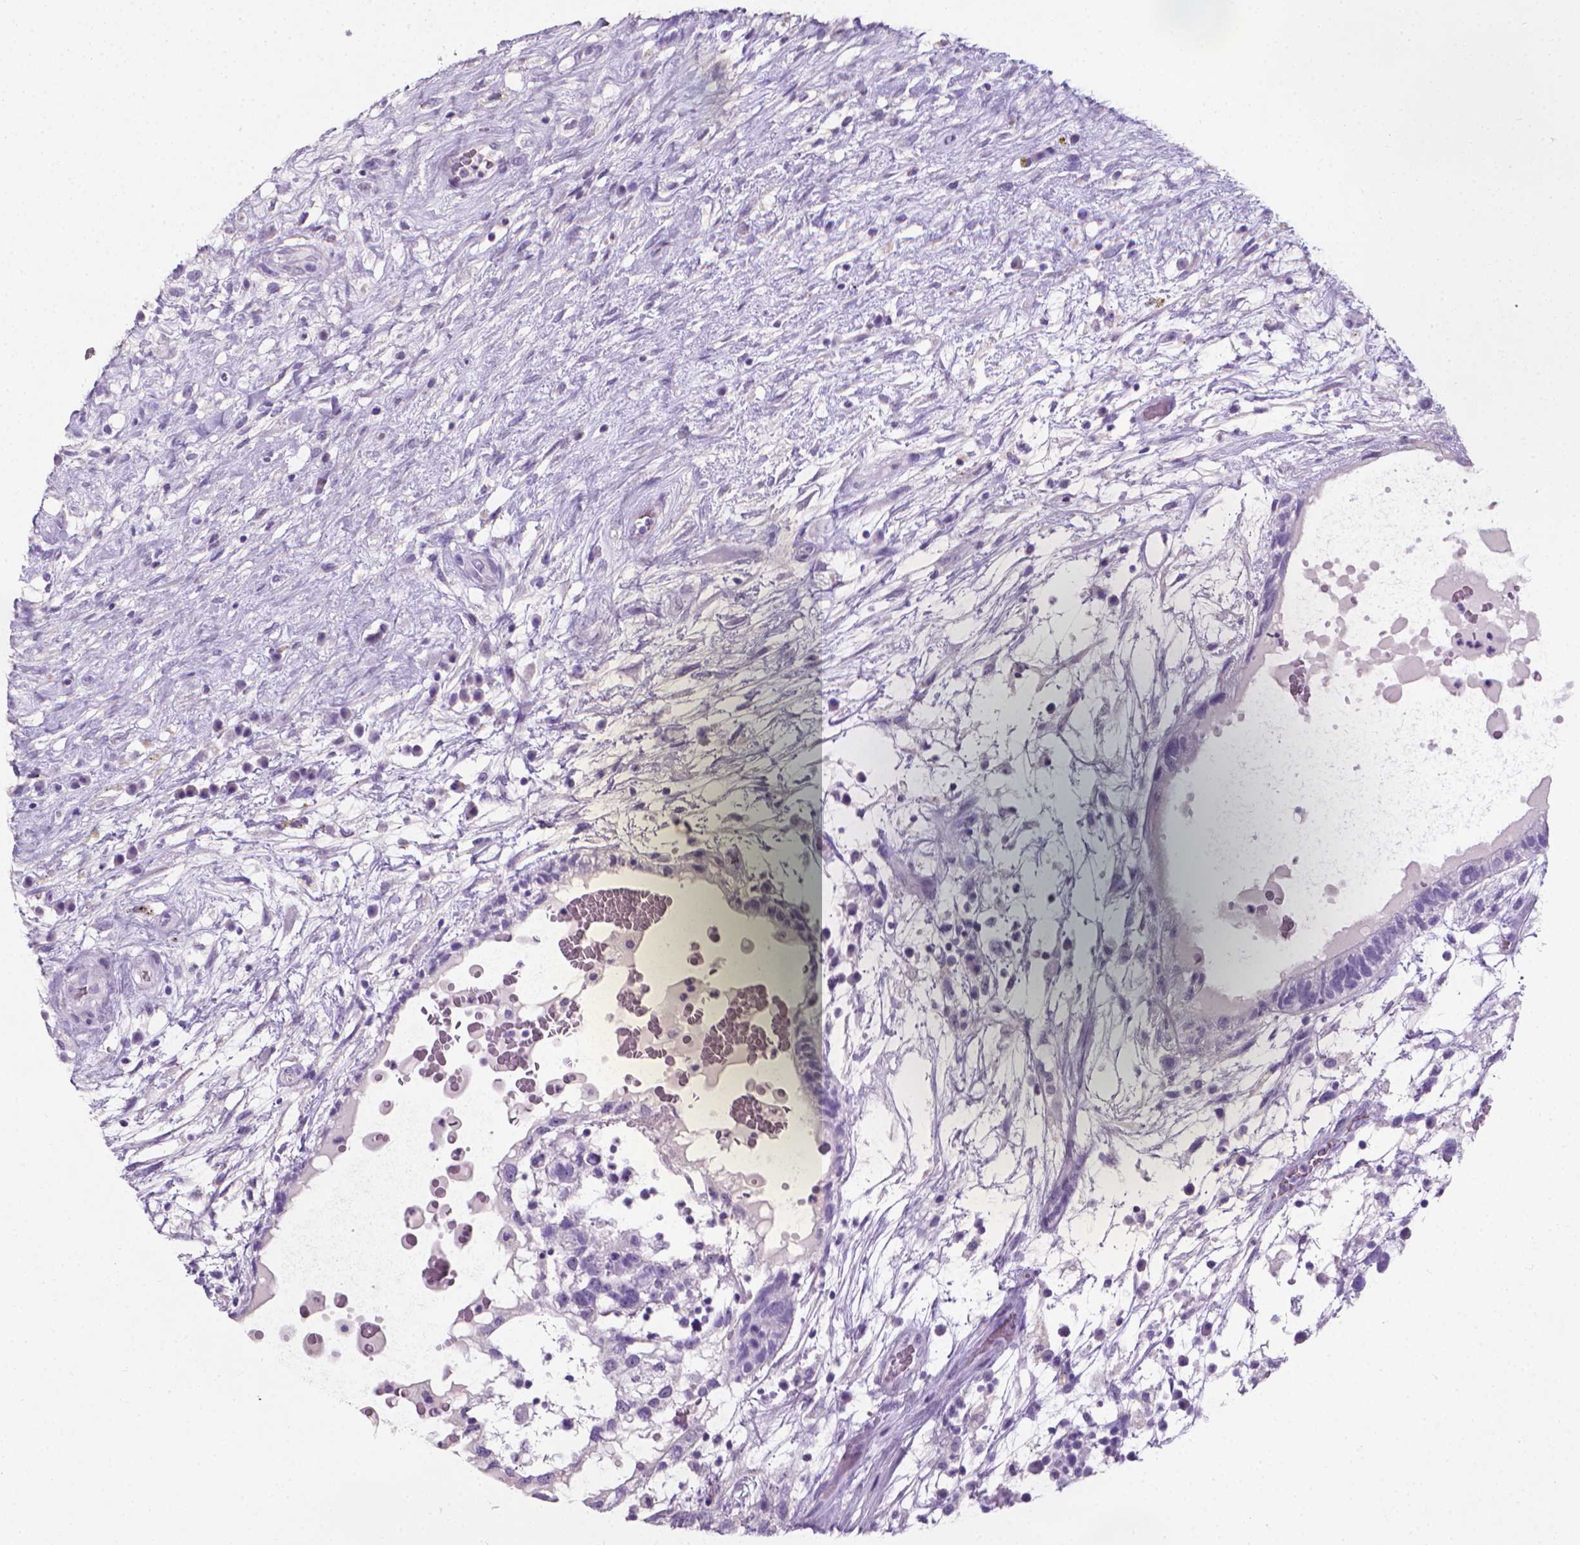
{"staining": {"intensity": "negative", "quantity": "none", "location": "none"}, "tissue": "testis cancer", "cell_type": "Tumor cells", "image_type": "cancer", "snomed": [{"axis": "morphology", "description": "Normal tissue, NOS"}, {"axis": "morphology", "description": "Carcinoma, Embryonal, NOS"}, {"axis": "topography", "description": "Testis"}], "caption": "This is an immunohistochemistry (IHC) photomicrograph of testis cancer. There is no staining in tumor cells.", "gene": "XPNPEP2", "patient": {"sex": "male", "age": 32}}